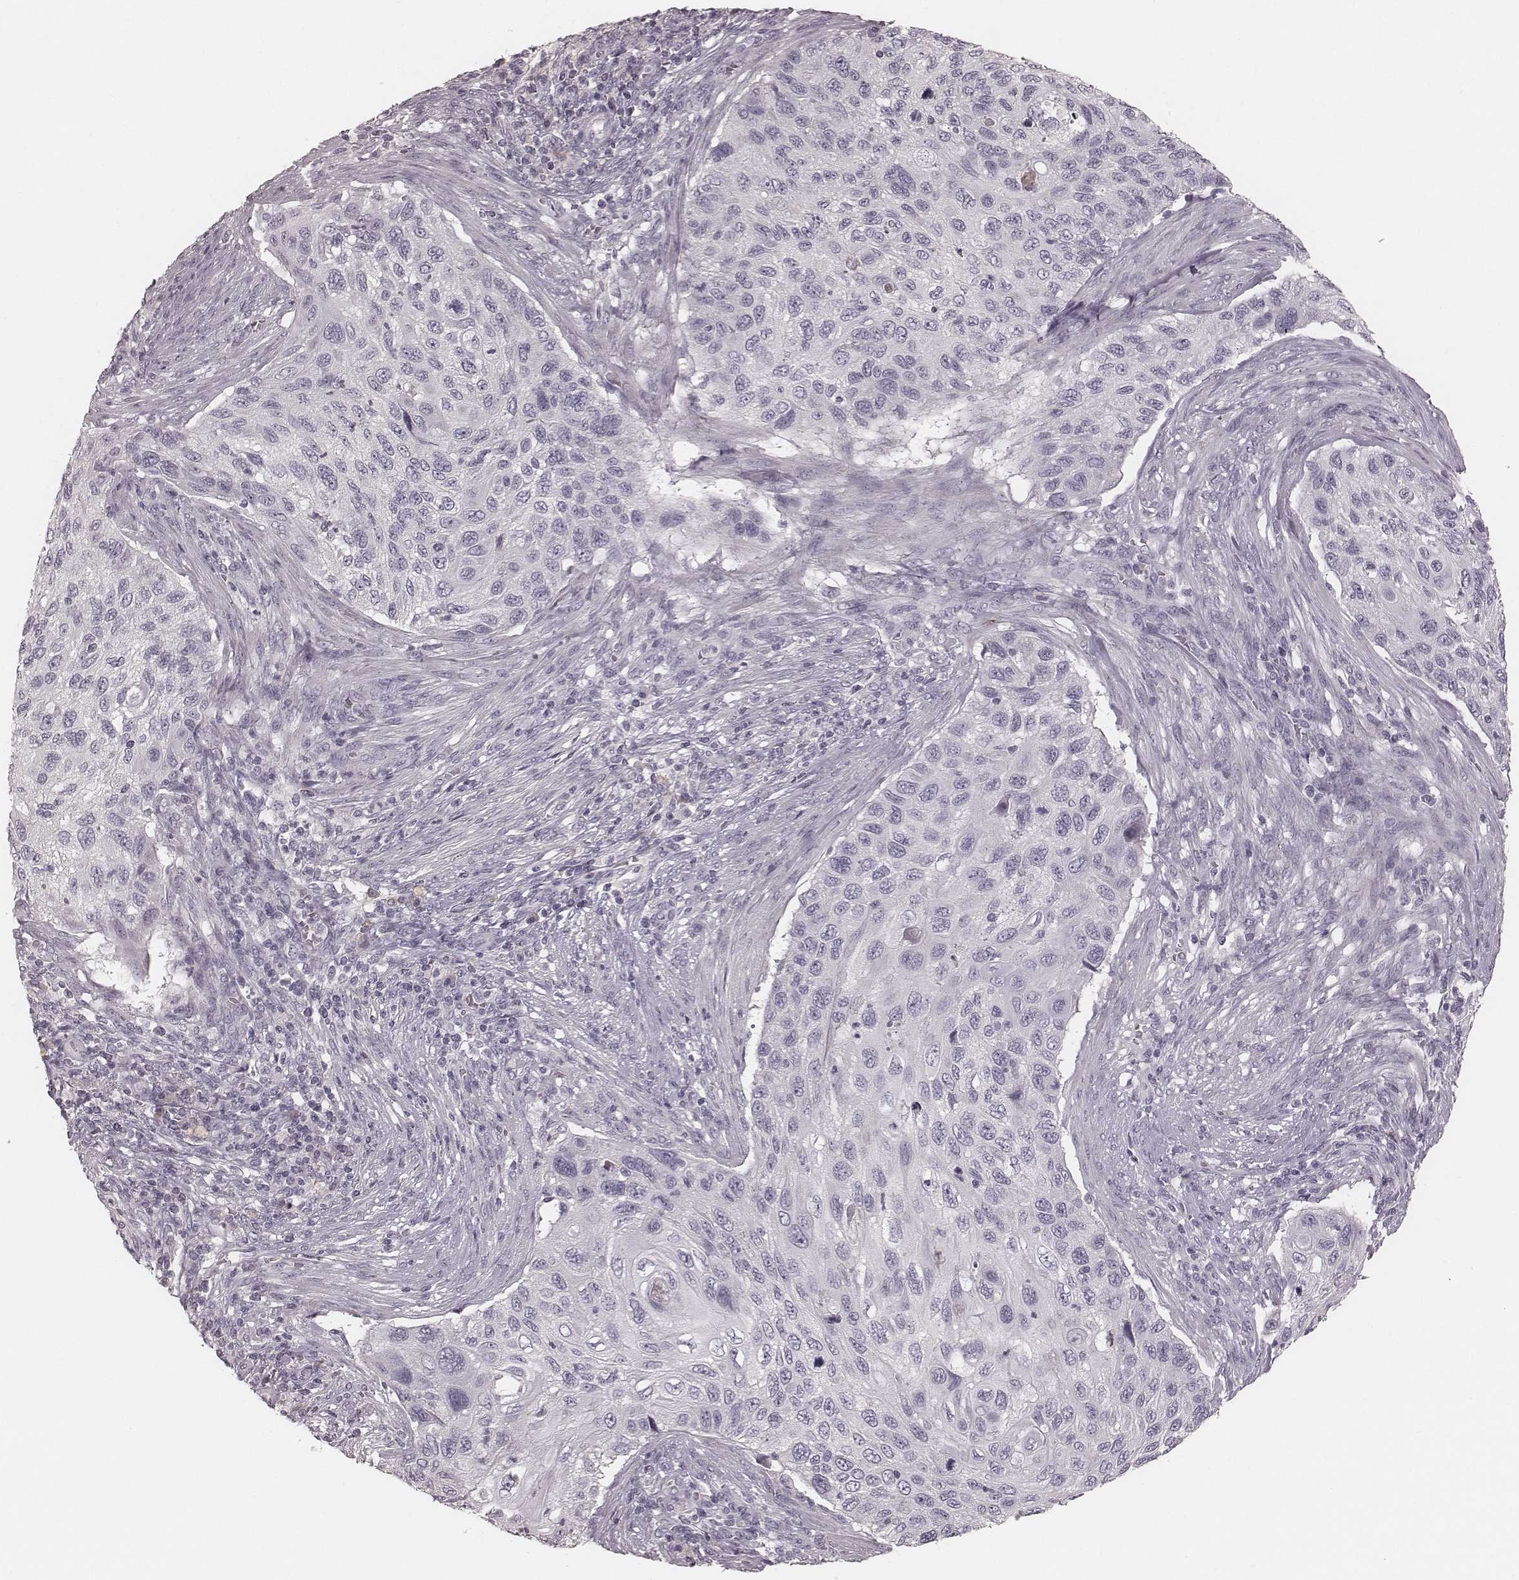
{"staining": {"intensity": "negative", "quantity": "none", "location": "none"}, "tissue": "cervical cancer", "cell_type": "Tumor cells", "image_type": "cancer", "snomed": [{"axis": "morphology", "description": "Squamous cell carcinoma, NOS"}, {"axis": "topography", "description": "Cervix"}], "caption": "Immunohistochemistry image of human cervical squamous cell carcinoma stained for a protein (brown), which shows no positivity in tumor cells.", "gene": "SMIM24", "patient": {"sex": "female", "age": 70}}